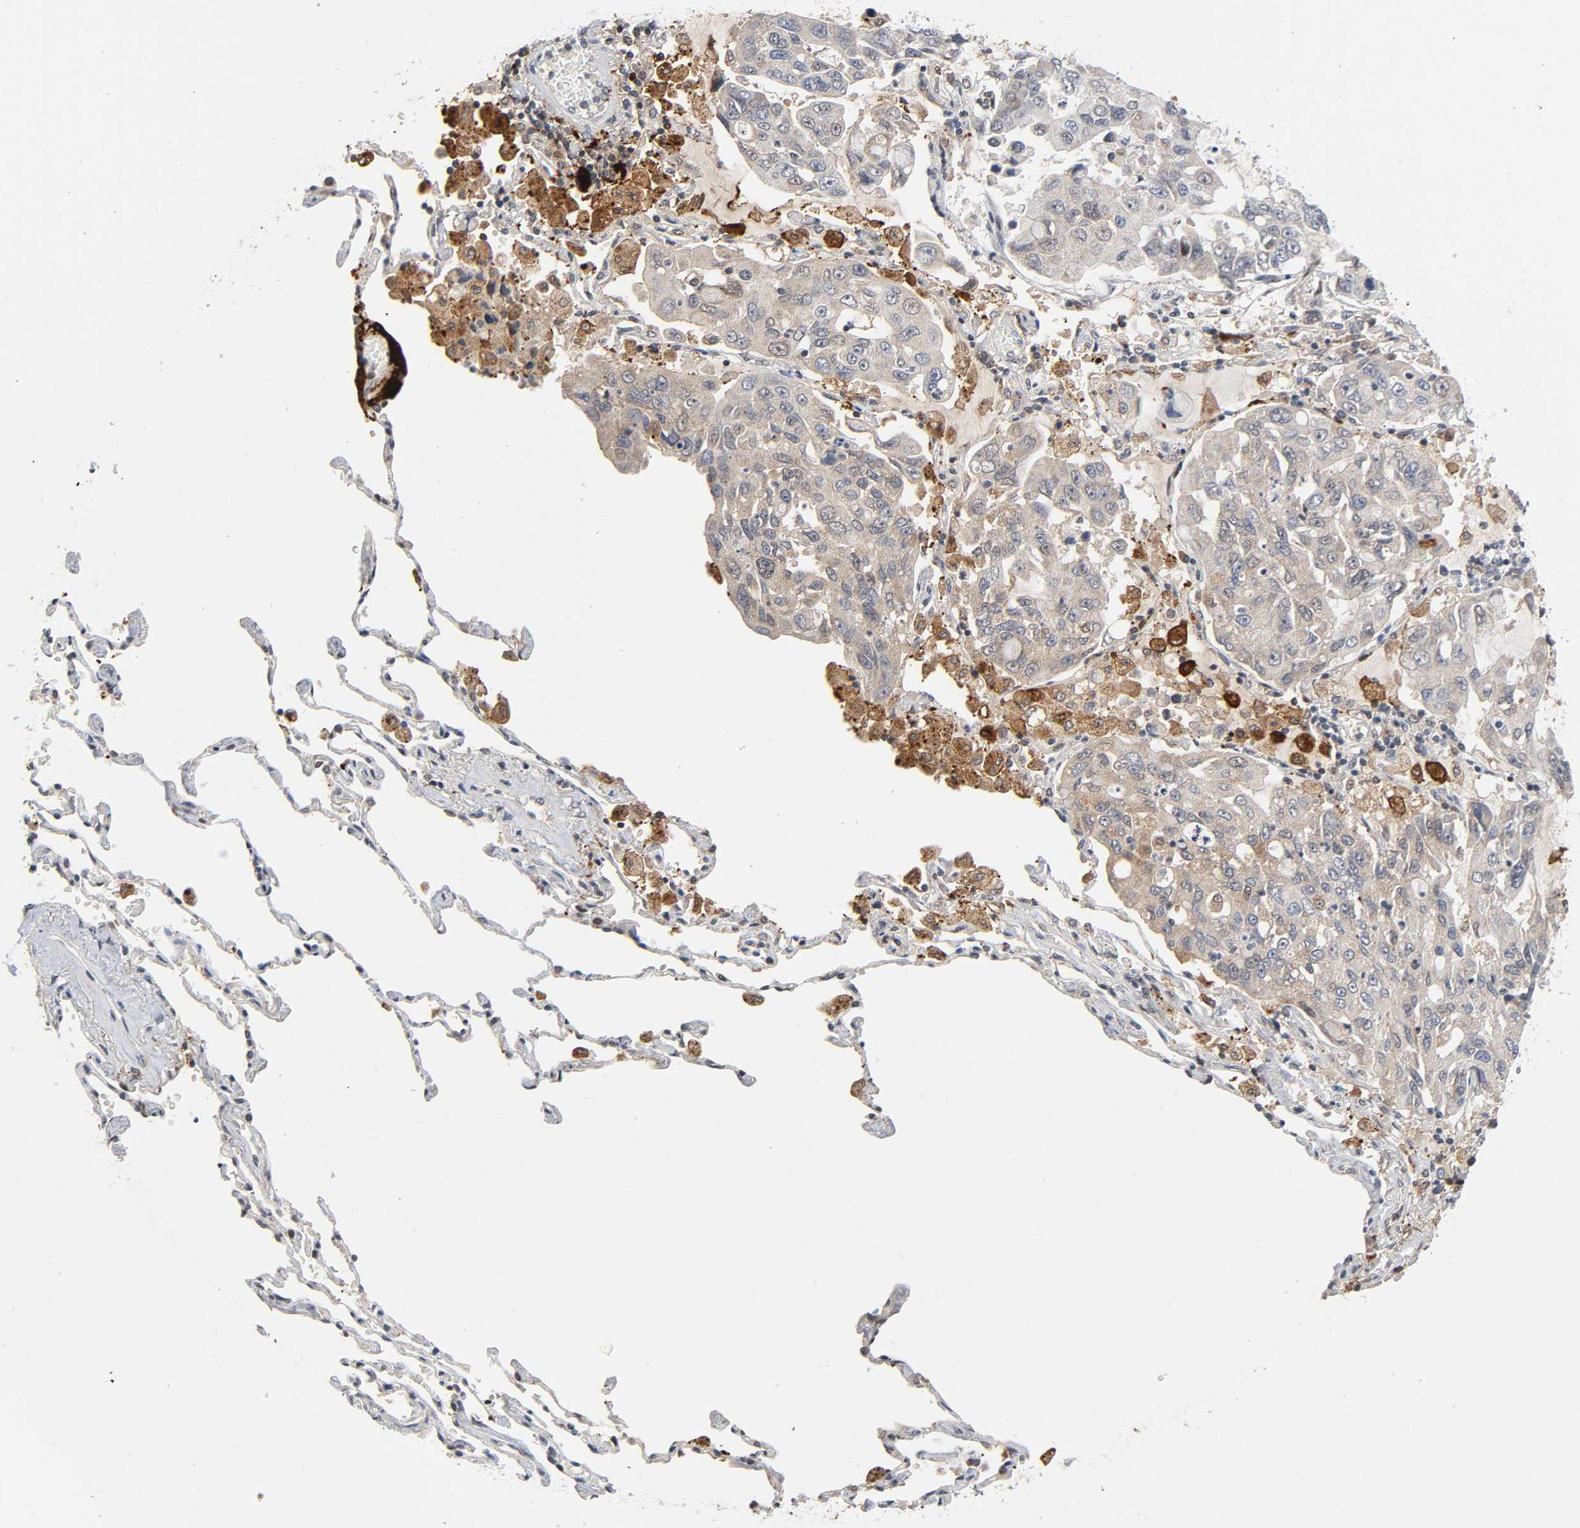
{"staining": {"intensity": "weak", "quantity": ">75%", "location": "cytoplasmic/membranous"}, "tissue": "lung cancer", "cell_type": "Tumor cells", "image_type": "cancer", "snomed": [{"axis": "morphology", "description": "Adenocarcinoma, NOS"}, {"axis": "topography", "description": "Lung"}], "caption": "Lung adenocarcinoma was stained to show a protein in brown. There is low levels of weak cytoplasmic/membranous positivity in about >75% of tumor cells.", "gene": "KAT2B", "patient": {"sex": "male", "age": 64}}